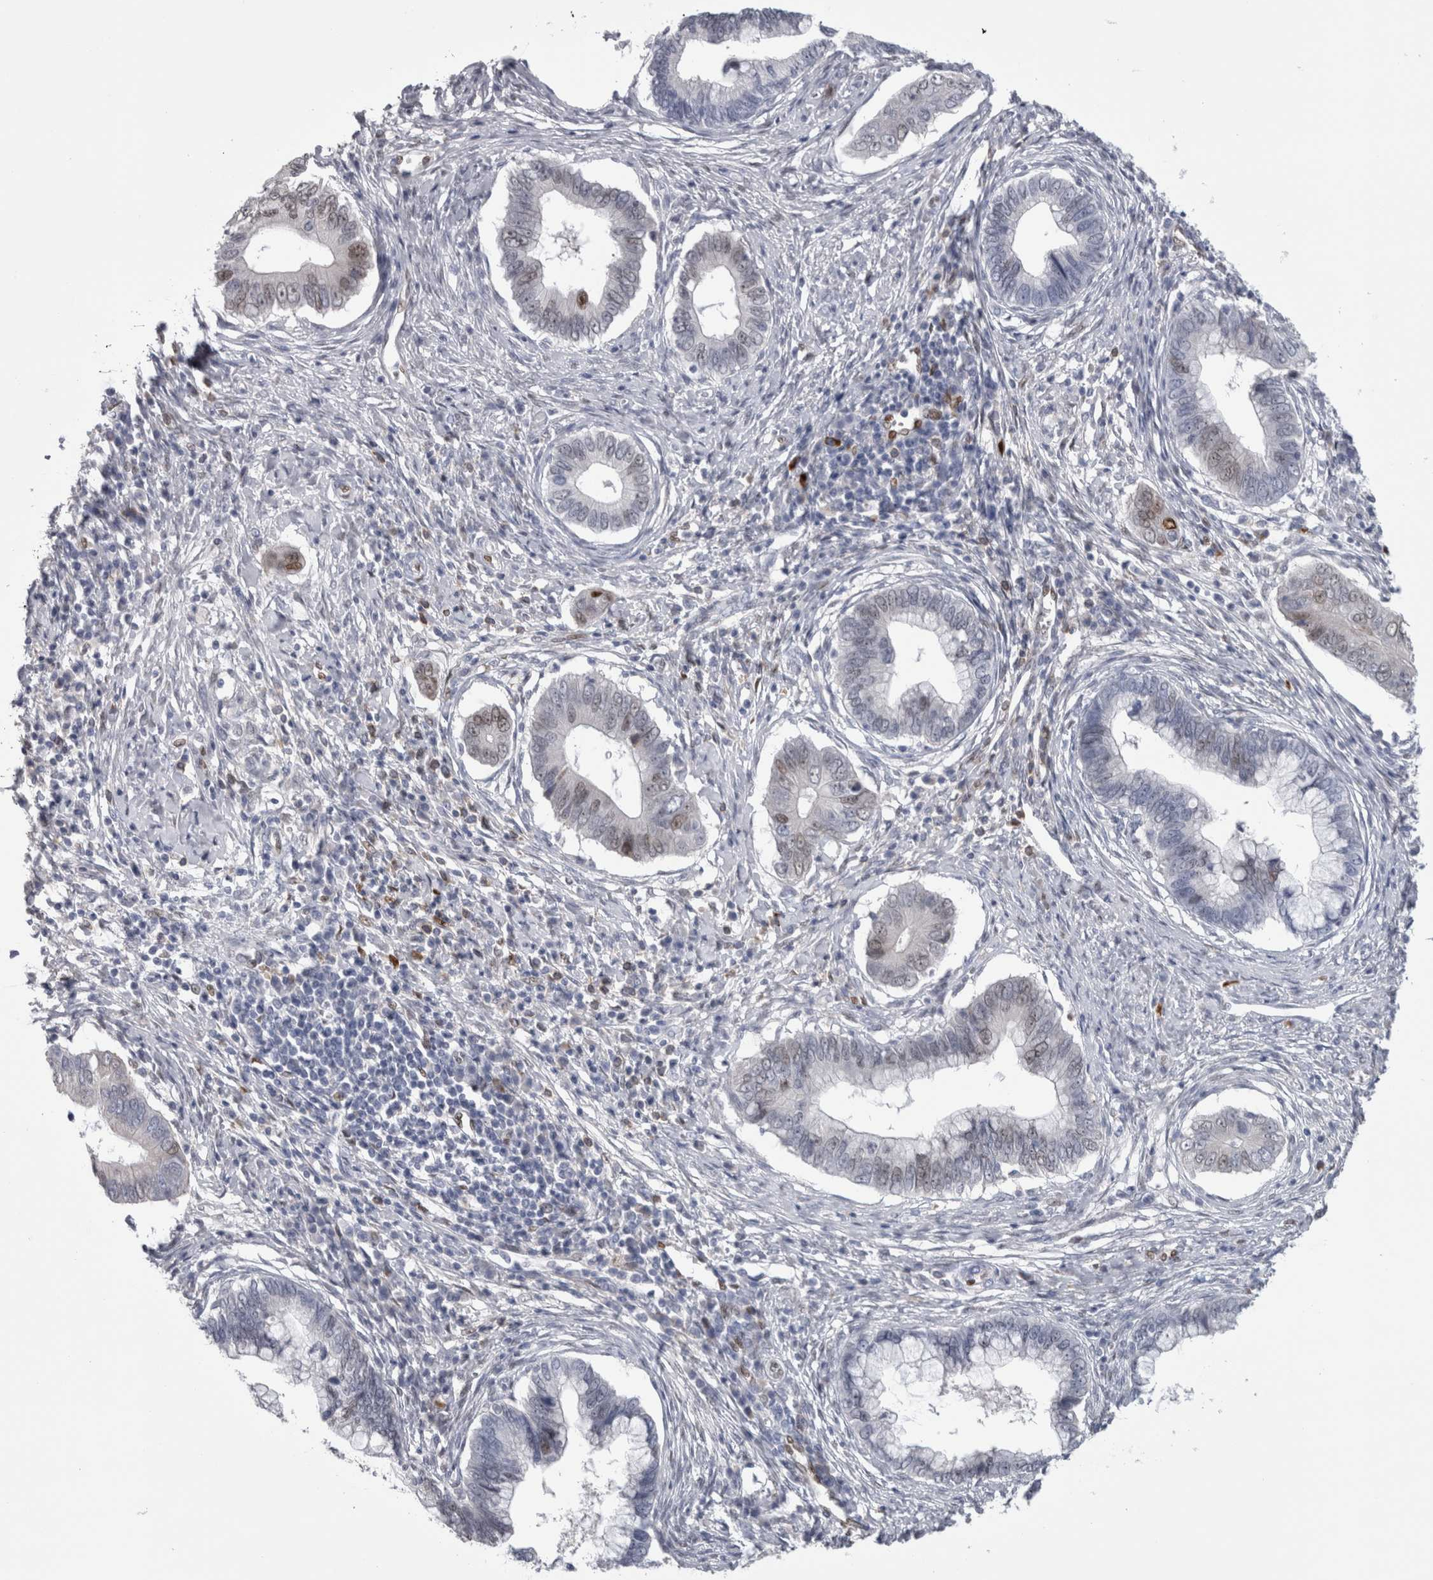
{"staining": {"intensity": "weak", "quantity": "<25%", "location": "nuclear"}, "tissue": "cervical cancer", "cell_type": "Tumor cells", "image_type": "cancer", "snomed": [{"axis": "morphology", "description": "Adenocarcinoma, NOS"}, {"axis": "topography", "description": "Cervix"}], "caption": "The immunohistochemistry image has no significant expression in tumor cells of cervical cancer (adenocarcinoma) tissue.", "gene": "IL33", "patient": {"sex": "female", "age": 44}}